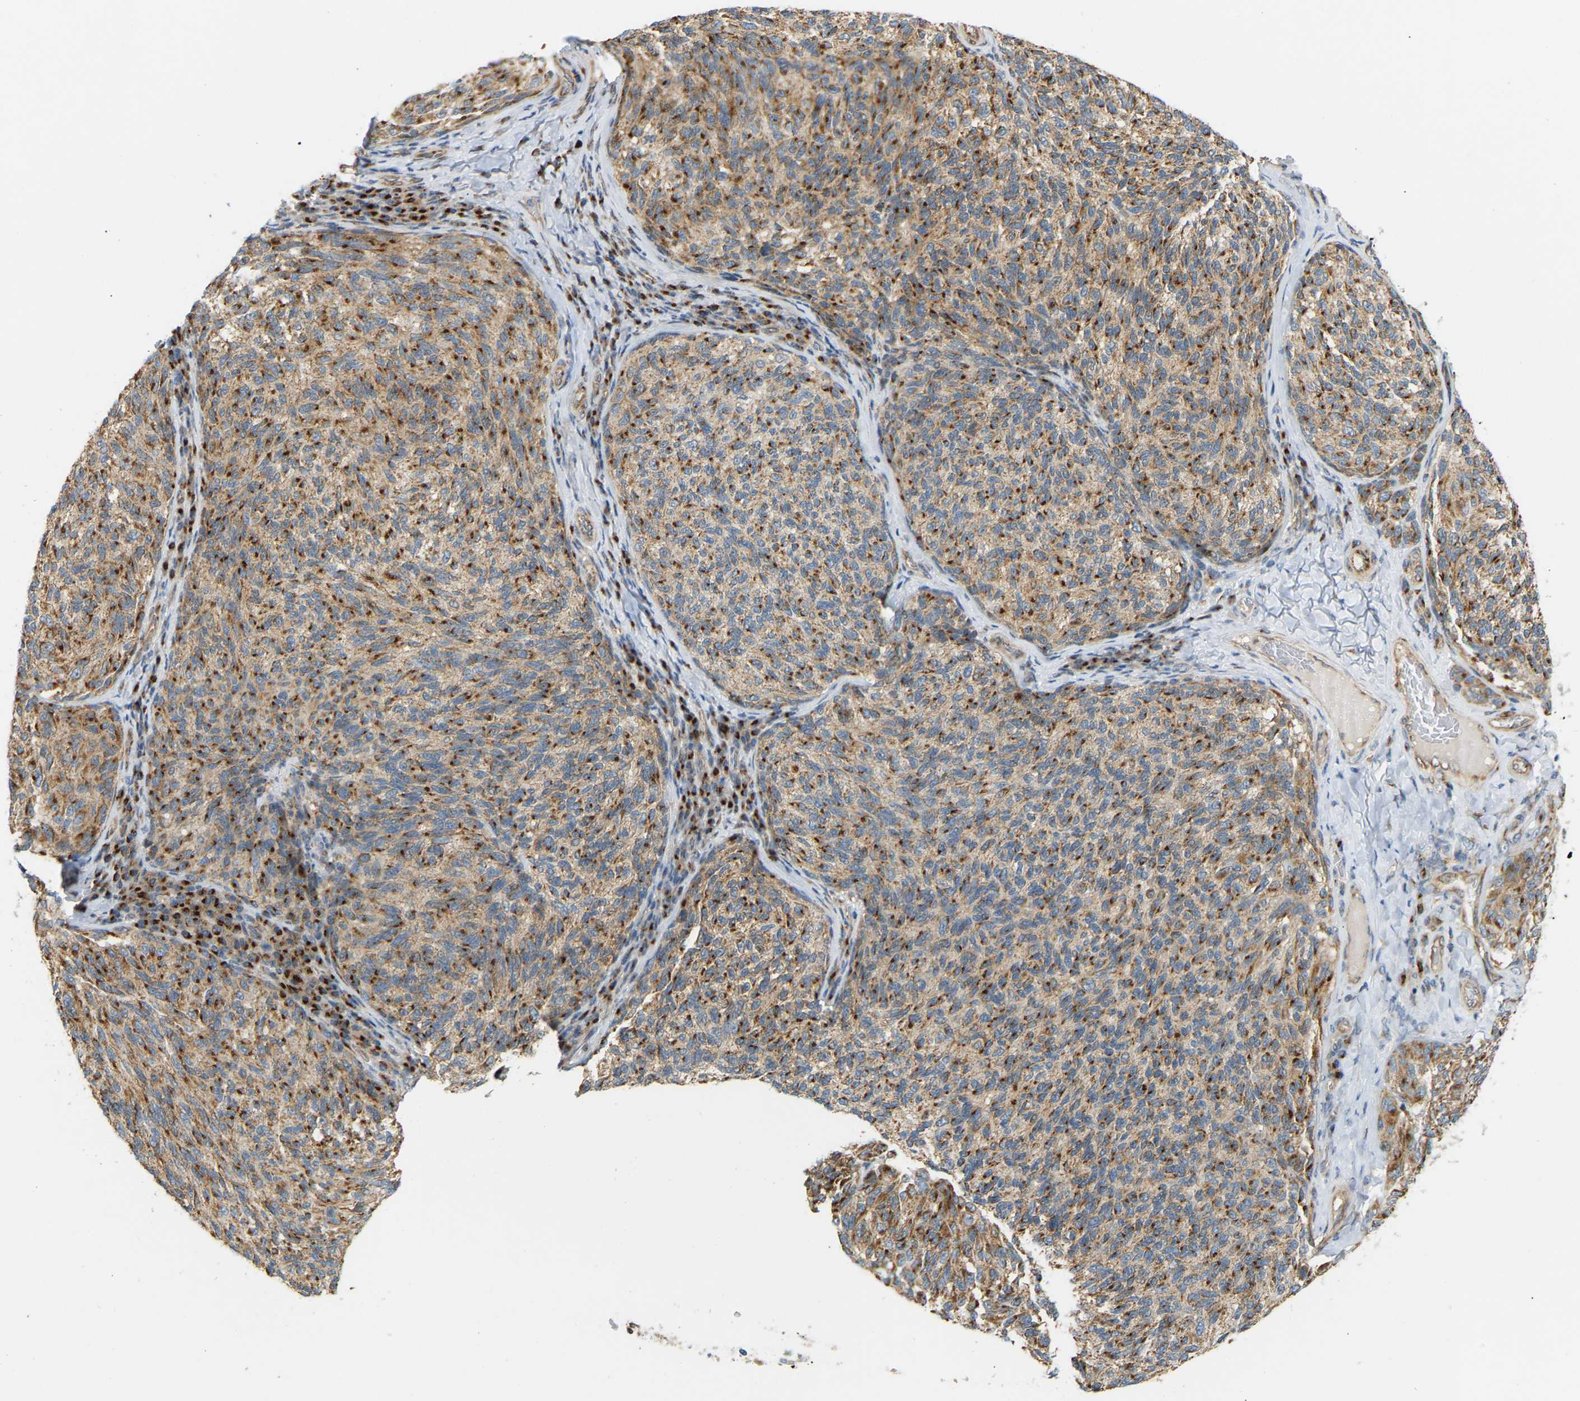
{"staining": {"intensity": "strong", "quantity": ">75%", "location": "cytoplasmic/membranous"}, "tissue": "melanoma", "cell_type": "Tumor cells", "image_type": "cancer", "snomed": [{"axis": "morphology", "description": "Malignant melanoma, NOS"}, {"axis": "topography", "description": "Skin"}], "caption": "The image exhibits immunohistochemical staining of malignant melanoma. There is strong cytoplasmic/membranous expression is present in approximately >75% of tumor cells.", "gene": "YIPF2", "patient": {"sex": "female", "age": 73}}